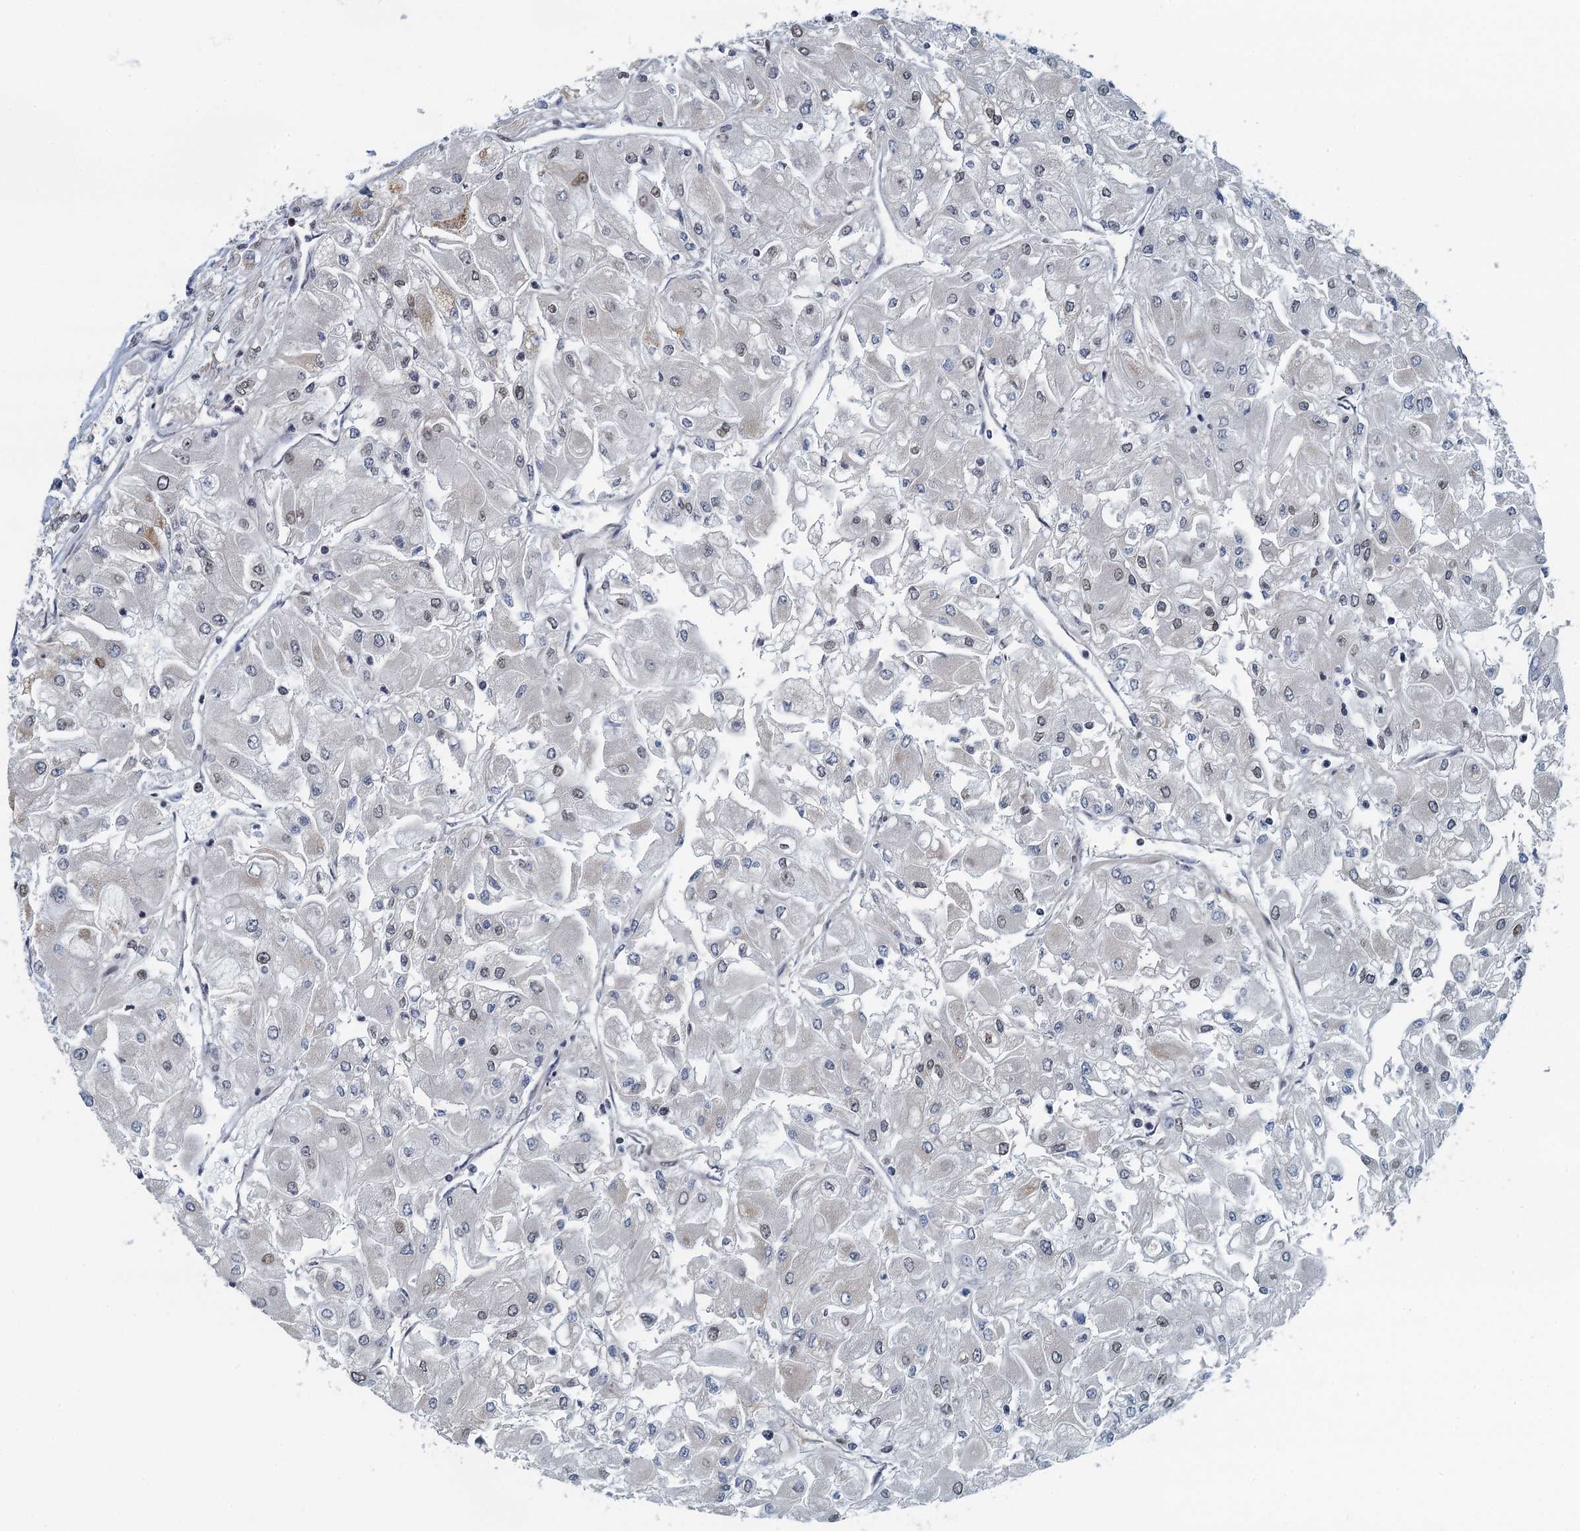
{"staining": {"intensity": "weak", "quantity": "25%-75%", "location": "nuclear"}, "tissue": "renal cancer", "cell_type": "Tumor cells", "image_type": "cancer", "snomed": [{"axis": "morphology", "description": "Adenocarcinoma, NOS"}, {"axis": "topography", "description": "Kidney"}], "caption": "The image exhibits staining of renal cancer (adenocarcinoma), revealing weak nuclear protein positivity (brown color) within tumor cells. The protein of interest is shown in brown color, while the nuclei are stained blue.", "gene": "CCDC34", "patient": {"sex": "male", "age": 80}}